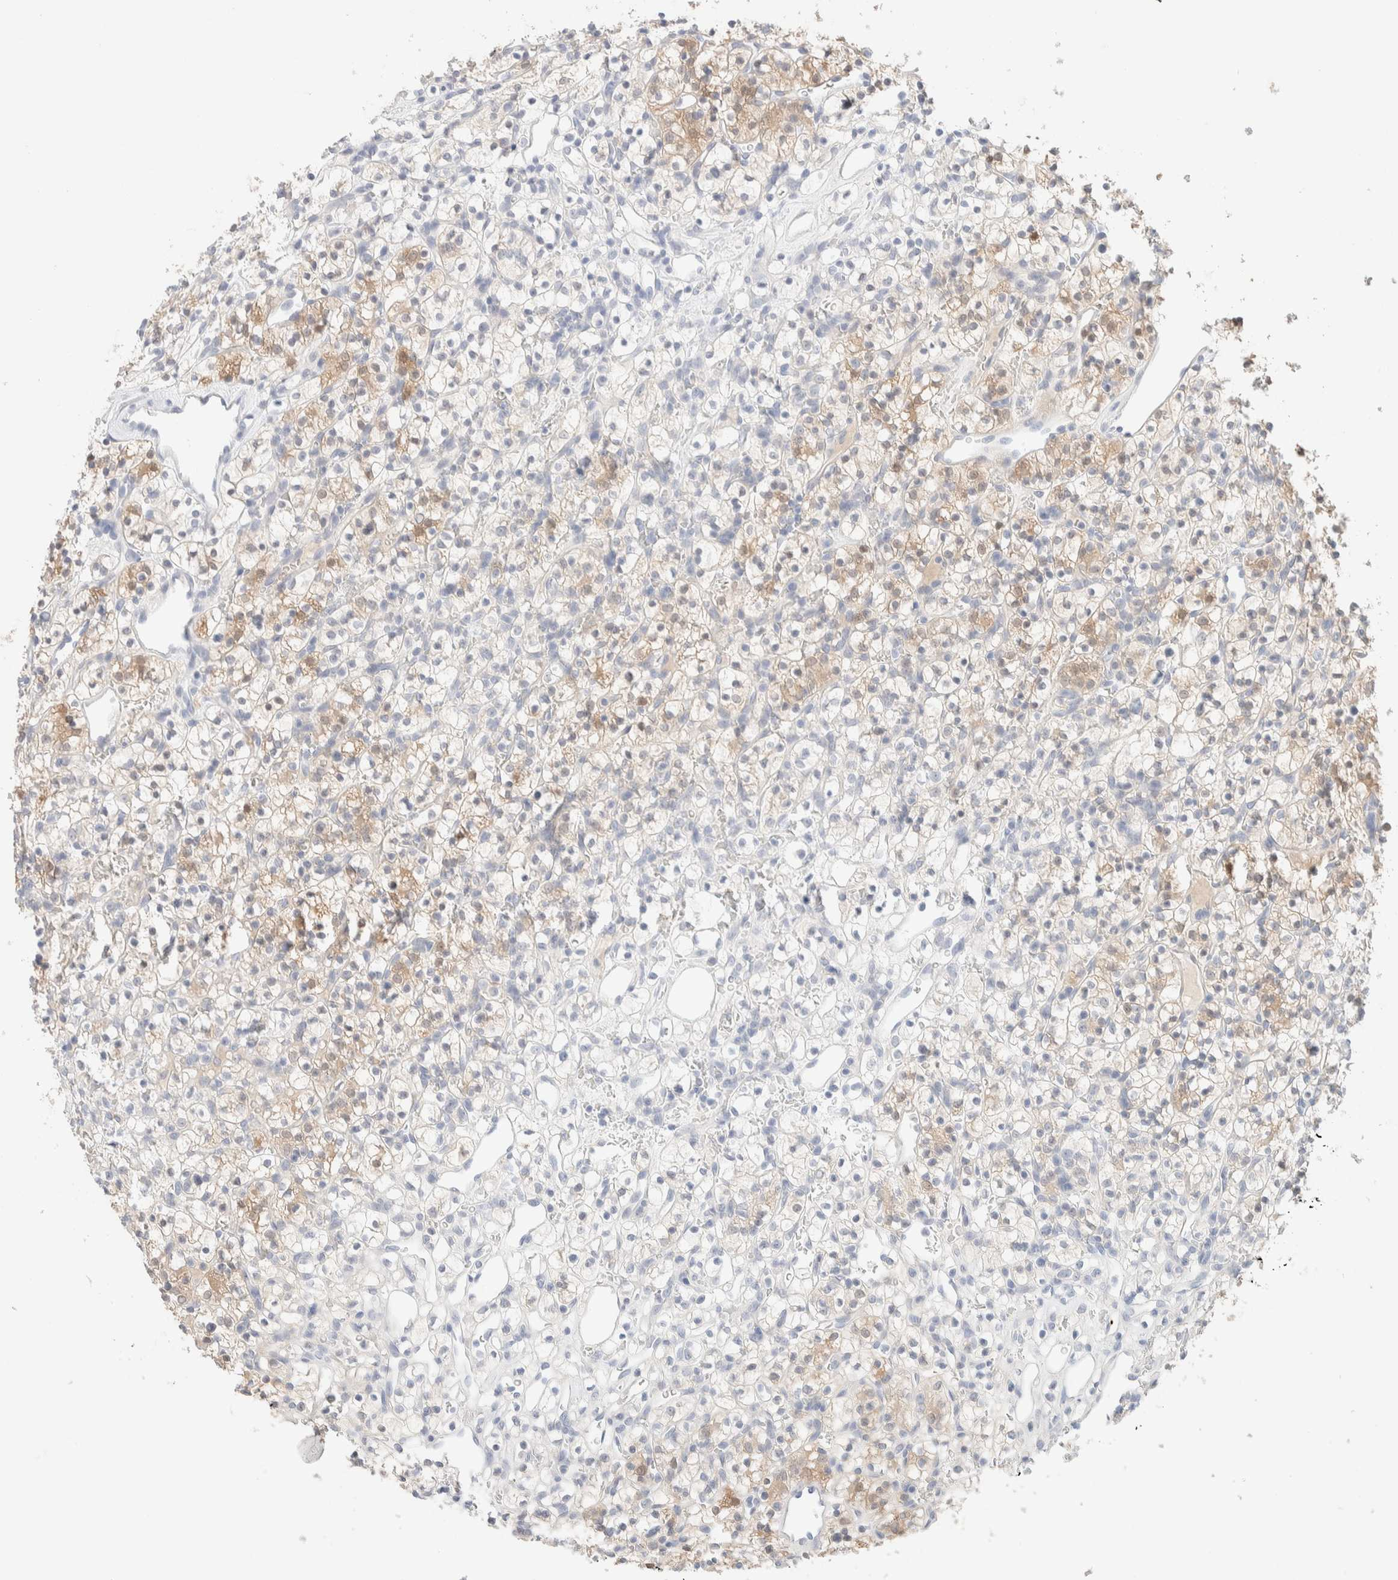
{"staining": {"intensity": "weak", "quantity": "25%-75%", "location": "cytoplasmic/membranous"}, "tissue": "renal cancer", "cell_type": "Tumor cells", "image_type": "cancer", "snomed": [{"axis": "morphology", "description": "Adenocarcinoma, NOS"}, {"axis": "topography", "description": "Kidney"}], "caption": "High-magnification brightfield microscopy of renal adenocarcinoma stained with DAB (3,3'-diaminobenzidine) (brown) and counterstained with hematoxylin (blue). tumor cells exhibit weak cytoplasmic/membranous staining is identified in about25%-75% of cells.", "gene": "RIDA", "patient": {"sex": "female", "age": 57}}